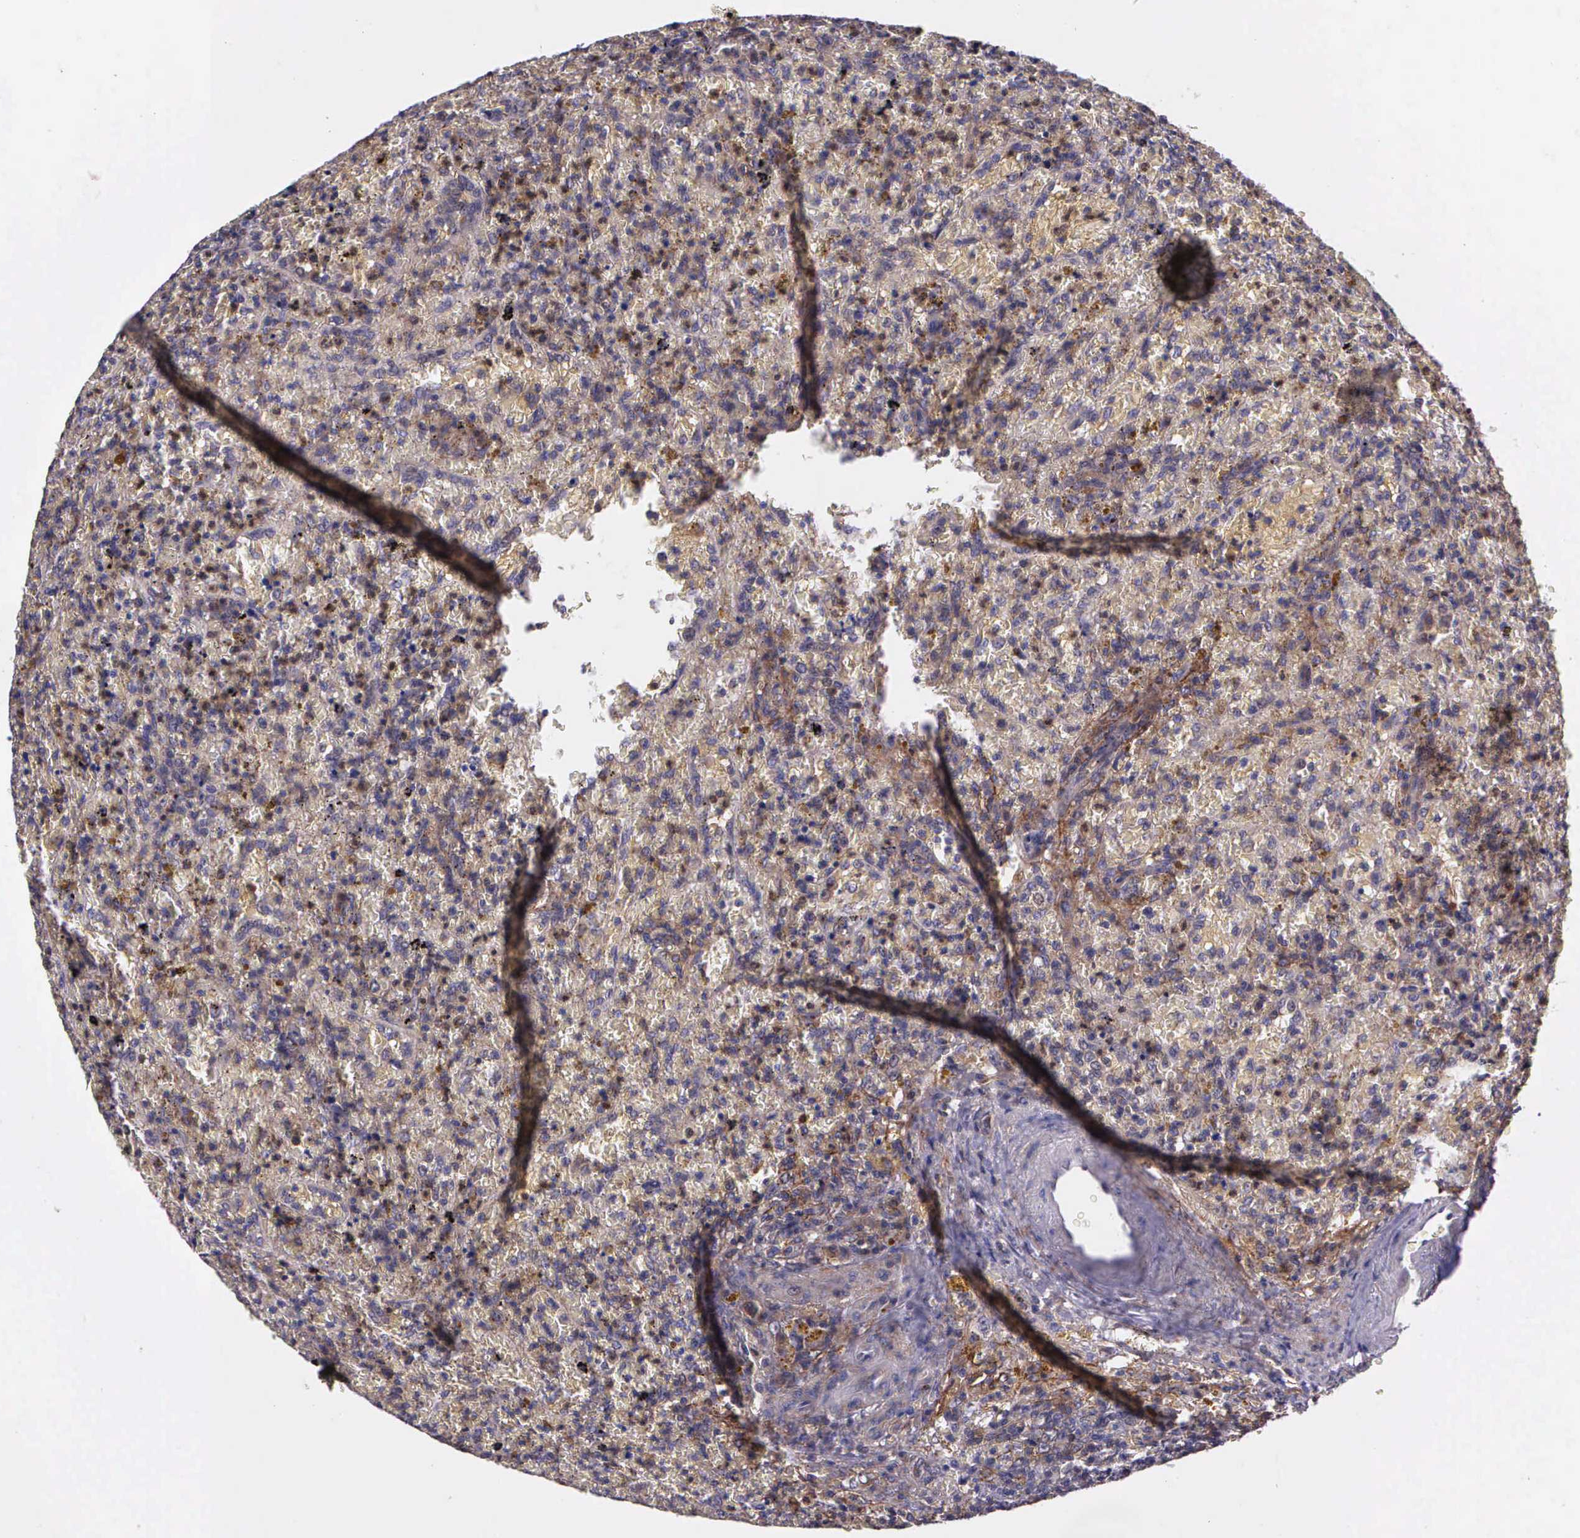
{"staining": {"intensity": "negative", "quantity": "none", "location": "none"}, "tissue": "lymphoma", "cell_type": "Tumor cells", "image_type": "cancer", "snomed": [{"axis": "morphology", "description": "Malignant lymphoma, non-Hodgkin's type, High grade"}, {"axis": "topography", "description": "Spleen"}, {"axis": "topography", "description": "Lymph node"}], "caption": "Immunohistochemistry (IHC) micrograph of human lymphoma stained for a protein (brown), which exhibits no positivity in tumor cells.", "gene": "PRICKLE3", "patient": {"sex": "female", "age": 70}}